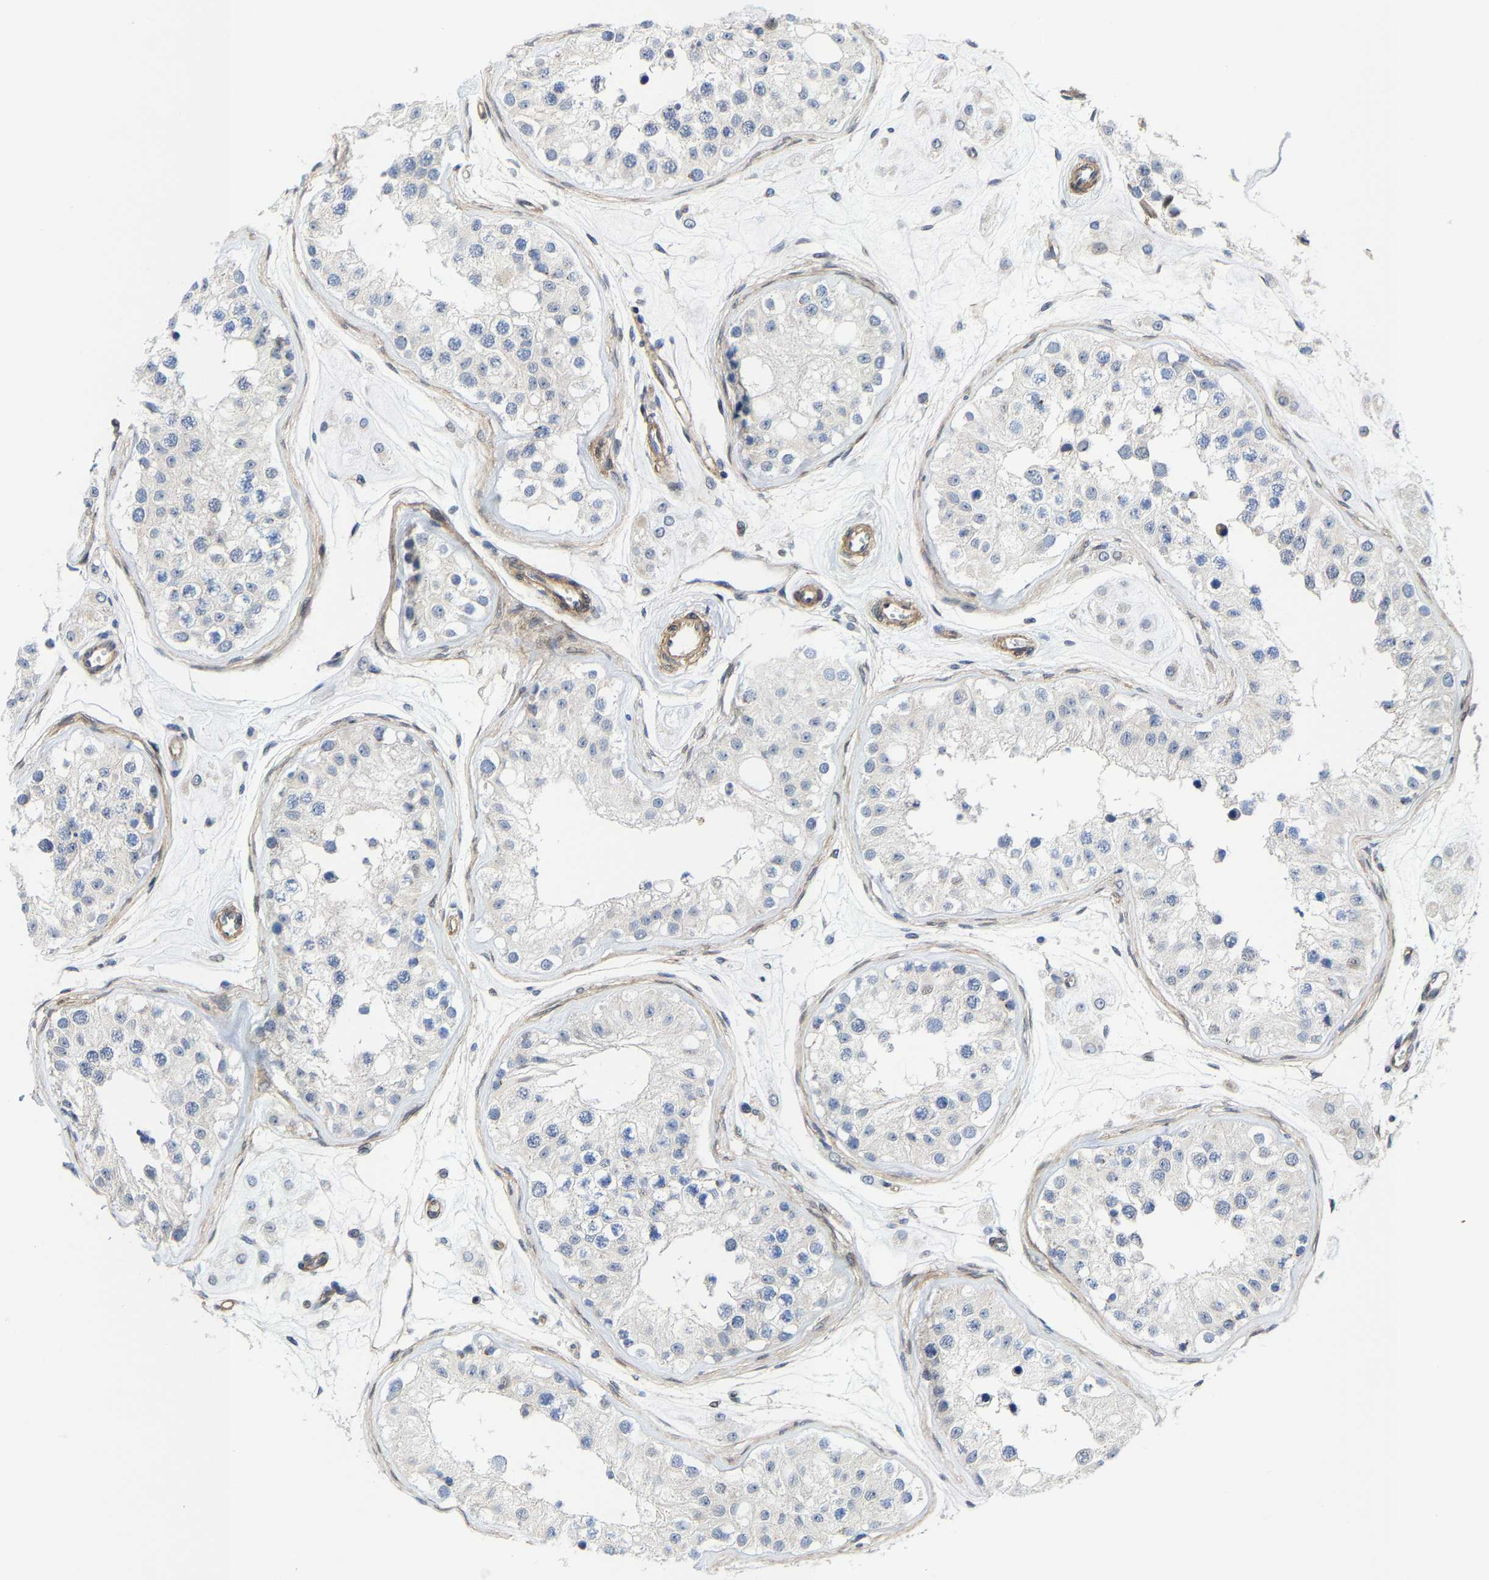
{"staining": {"intensity": "negative", "quantity": "none", "location": "none"}, "tissue": "testis", "cell_type": "Cells in seminiferous ducts", "image_type": "normal", "snomed": [{"axis": "morphology", "description": "Normal tissue, NOS"}, {"axis": "morphology", "description": "Adenocarcinoma, metastatic, NOS"}, {"axis": "topography", "description": "Testis"}], "caption": "Immunohistochemical staining of unremarkable human testis displays no significant positivity in cells in seminiferous ducts.", "gene": "TGFB1I1", "patient": {"sex": "male", "age": 26}}